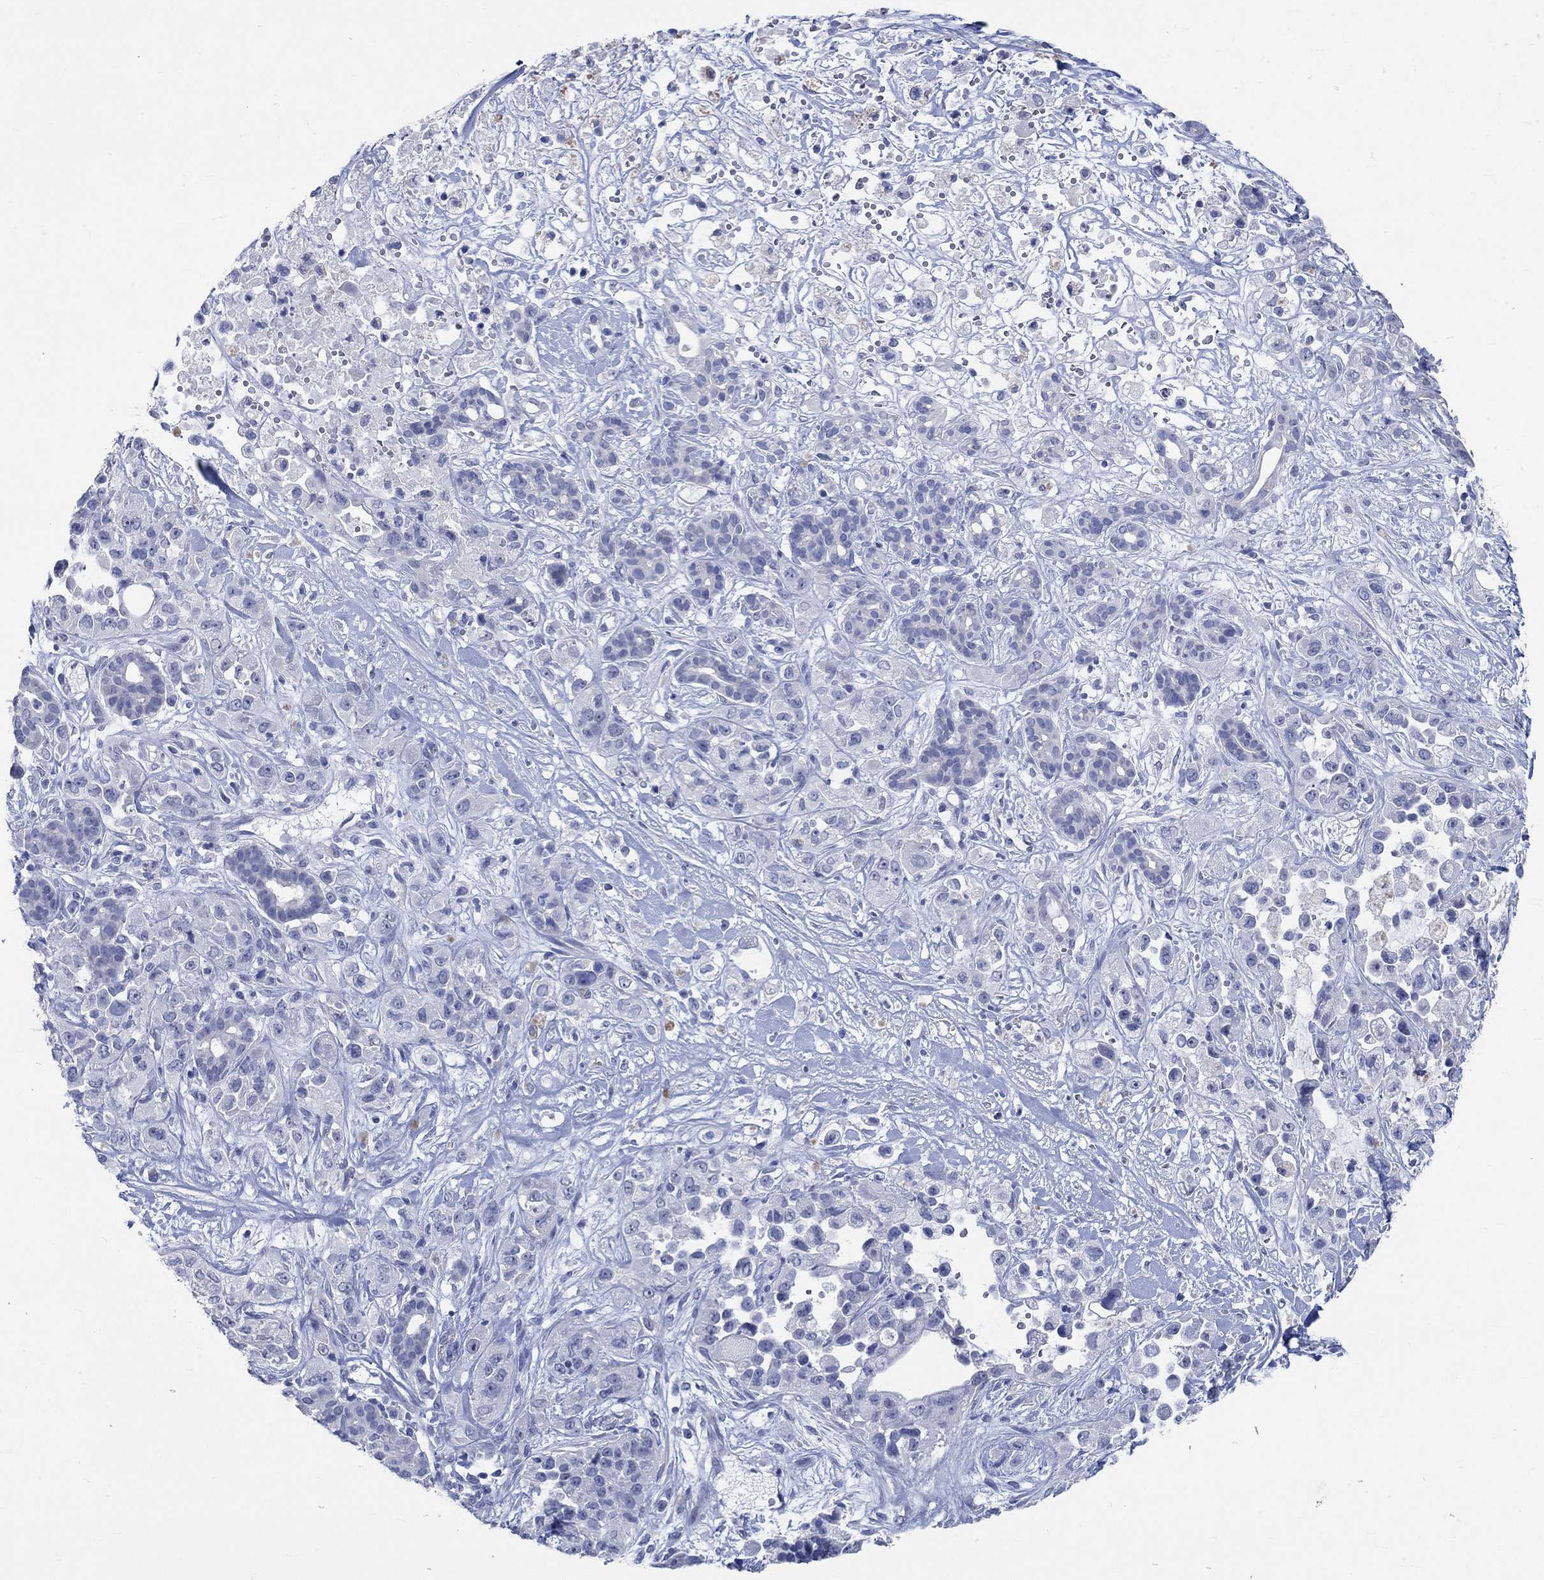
{"staining": {"intensity": "negative", "quantity": "none", "location": "none"}, "tissue": "pancreatic cancer", "cell_type": "Tumor cells", "image_type": "cancer", "snomed": [{"axis": "morphology", "description": "Adenocarcinoma, NOS"}, {"axis": "topography", "description": "Pancreas"}], "caption": "This image is of pancreatic adenocarcinoma stained with IHC to label a protein in brown with the nuclei are counter-stained blue. There is no expression in tumor cells. (DAB immunohistochemistry (IHC) visualized using brightfield microscopy, high magnification).", "gene": "C4orf47", "patient": {"sex": "male", "age": 44}}